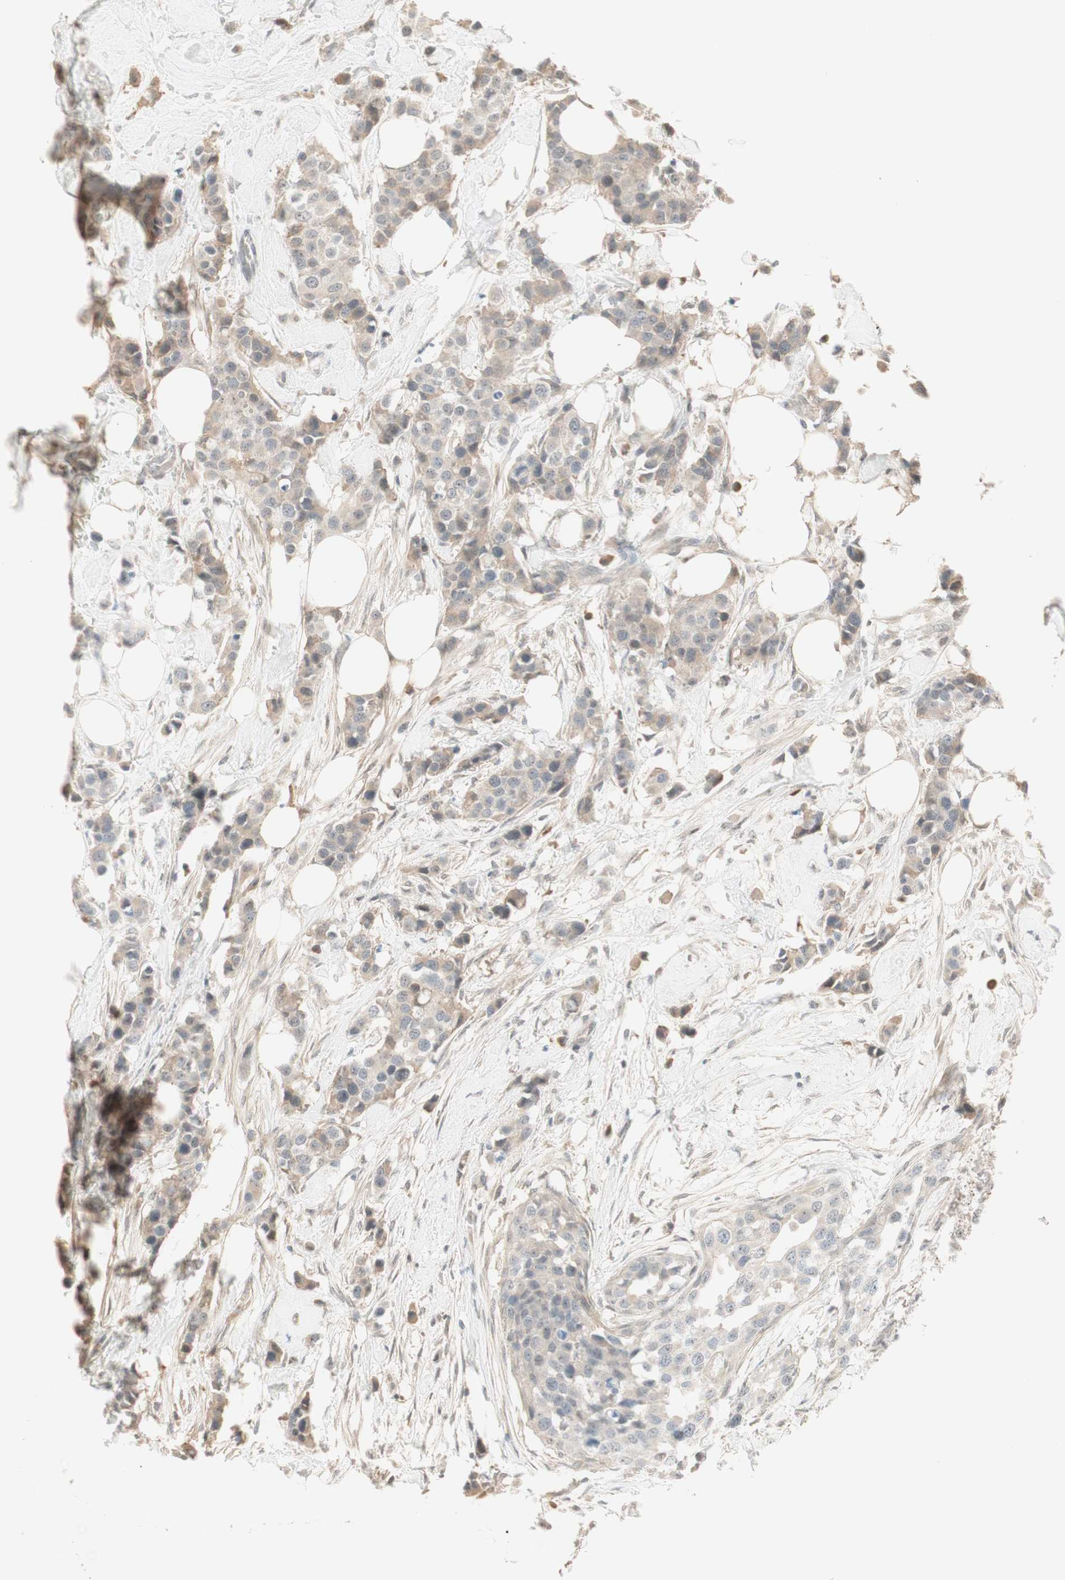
{"staining": {"intensity": "moderate", "quantity": ">75%", "location": "cytoplasmic/membranous"}, "tissue": "breast cancer", "cell_type": "Tumor cells", "image_type": "cancer", "snomed": [{"axis": "morphology", "description": "Normal tissue, NOS"}, {"axis": "morphology", "description": "Duct carcinoma"}, {"axis": "topography", "description": "Breast"}], "caption": "Human invasive ductal carcinoma (breast) stained for a protein (brown) exhibits moderate cytoplasmic/membranous positive expression in approximately >75% of tumor cells.", "gene": "PLCD4", "patient": {"sex": "female", "age": 50}}